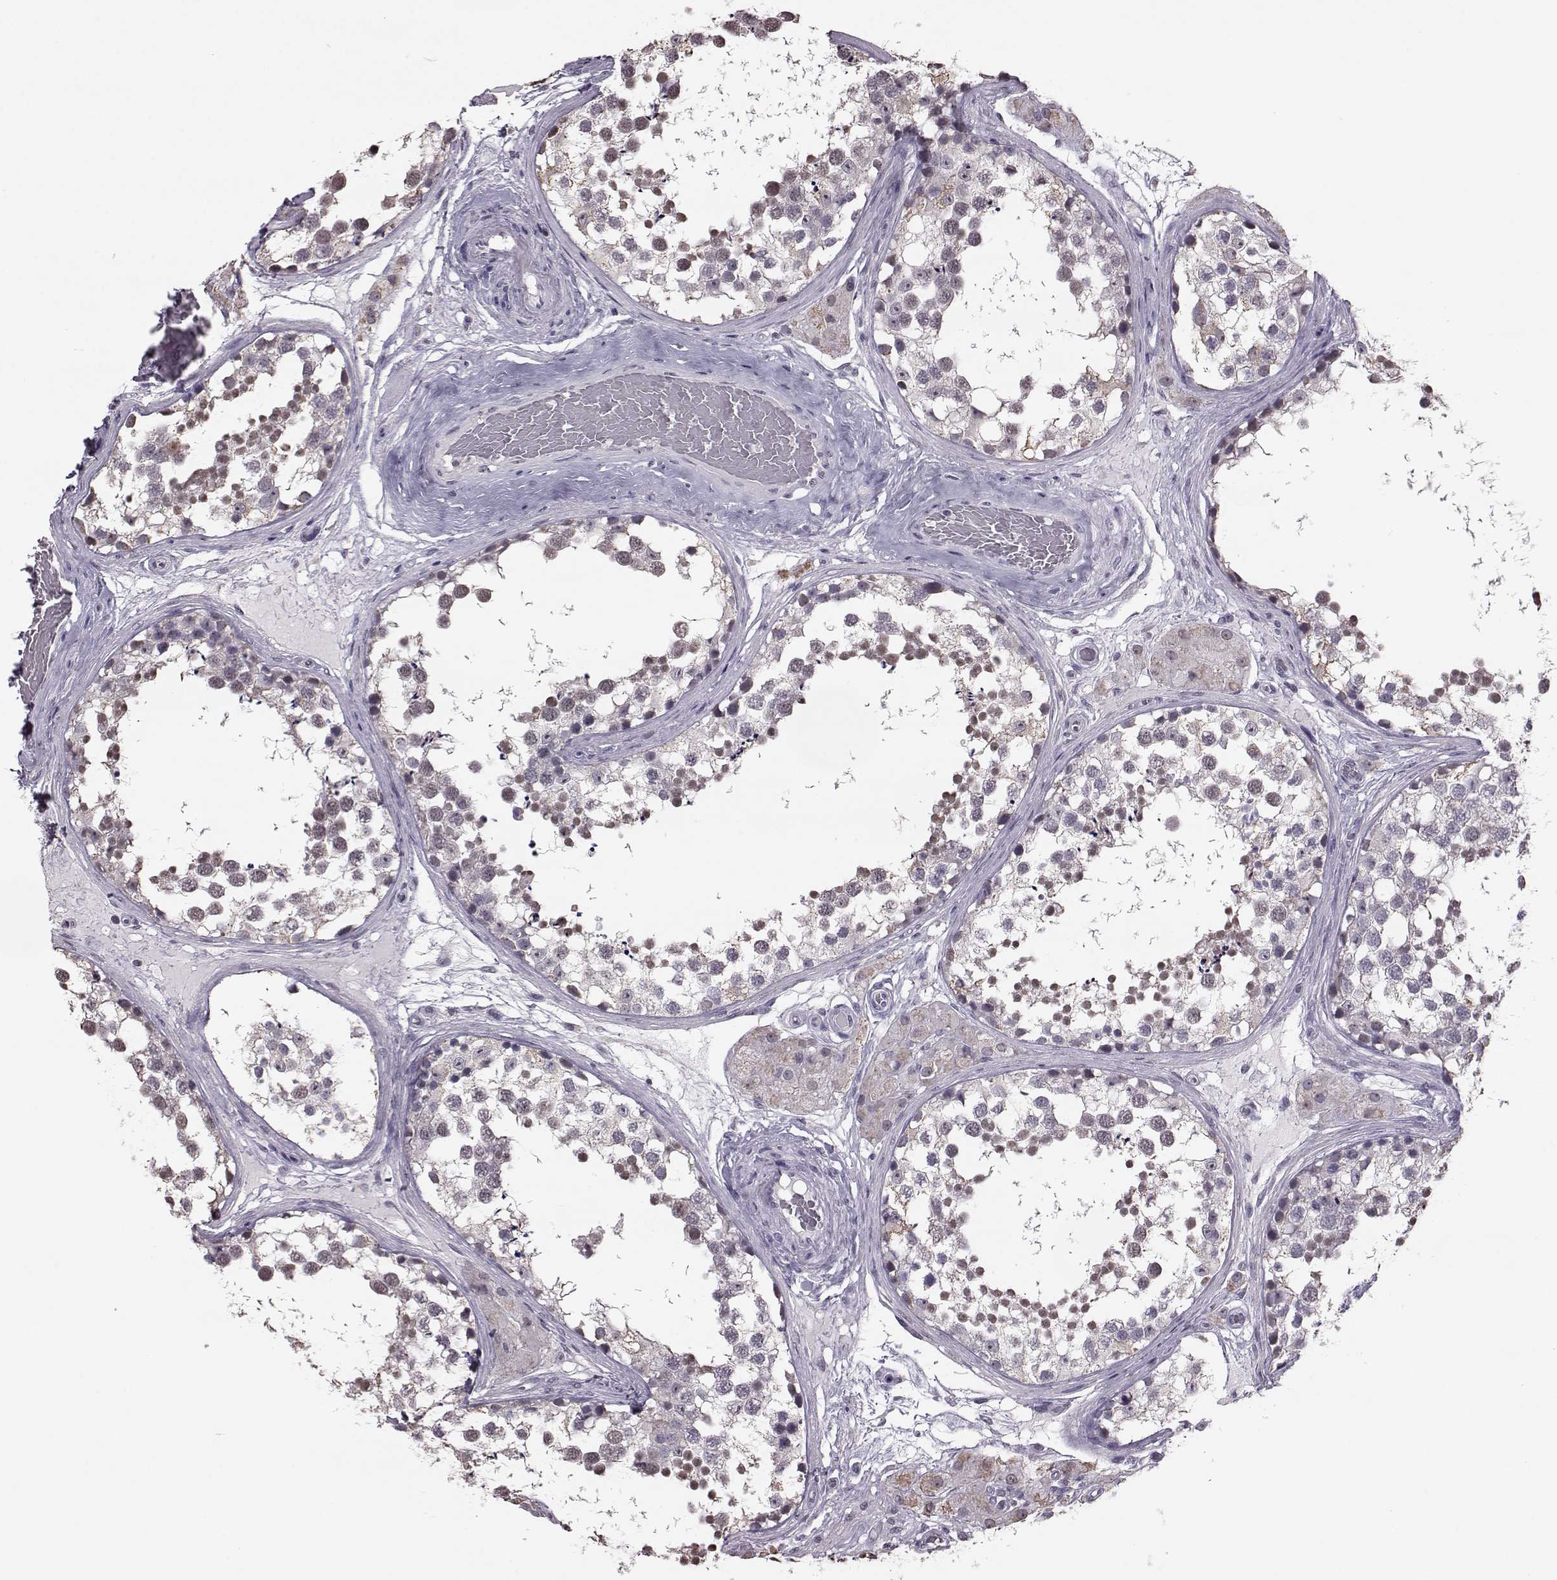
{"staining": {"intensity": "weak", "quantity": "25%-75%", "location": "nuclear"}, "tissue": "testis", "cell_type": "Cells in seminiferous ducts", "image_type": "normal", "snomed": [{"axis": "morphology", "description": "Normal tissue, NOS"}, {"axis": "morphology", "description": "Seminoma, NOS"}, {"axis": "topography", "description": "Testis"}], "caption": "Protein expression analysis of normal testis reveals weak nuclear staining in about 25%-75% of cells in seminiferous ducts.", "gene": "ALDH3A1", "patient": {"sex": "male", "age": 65}}